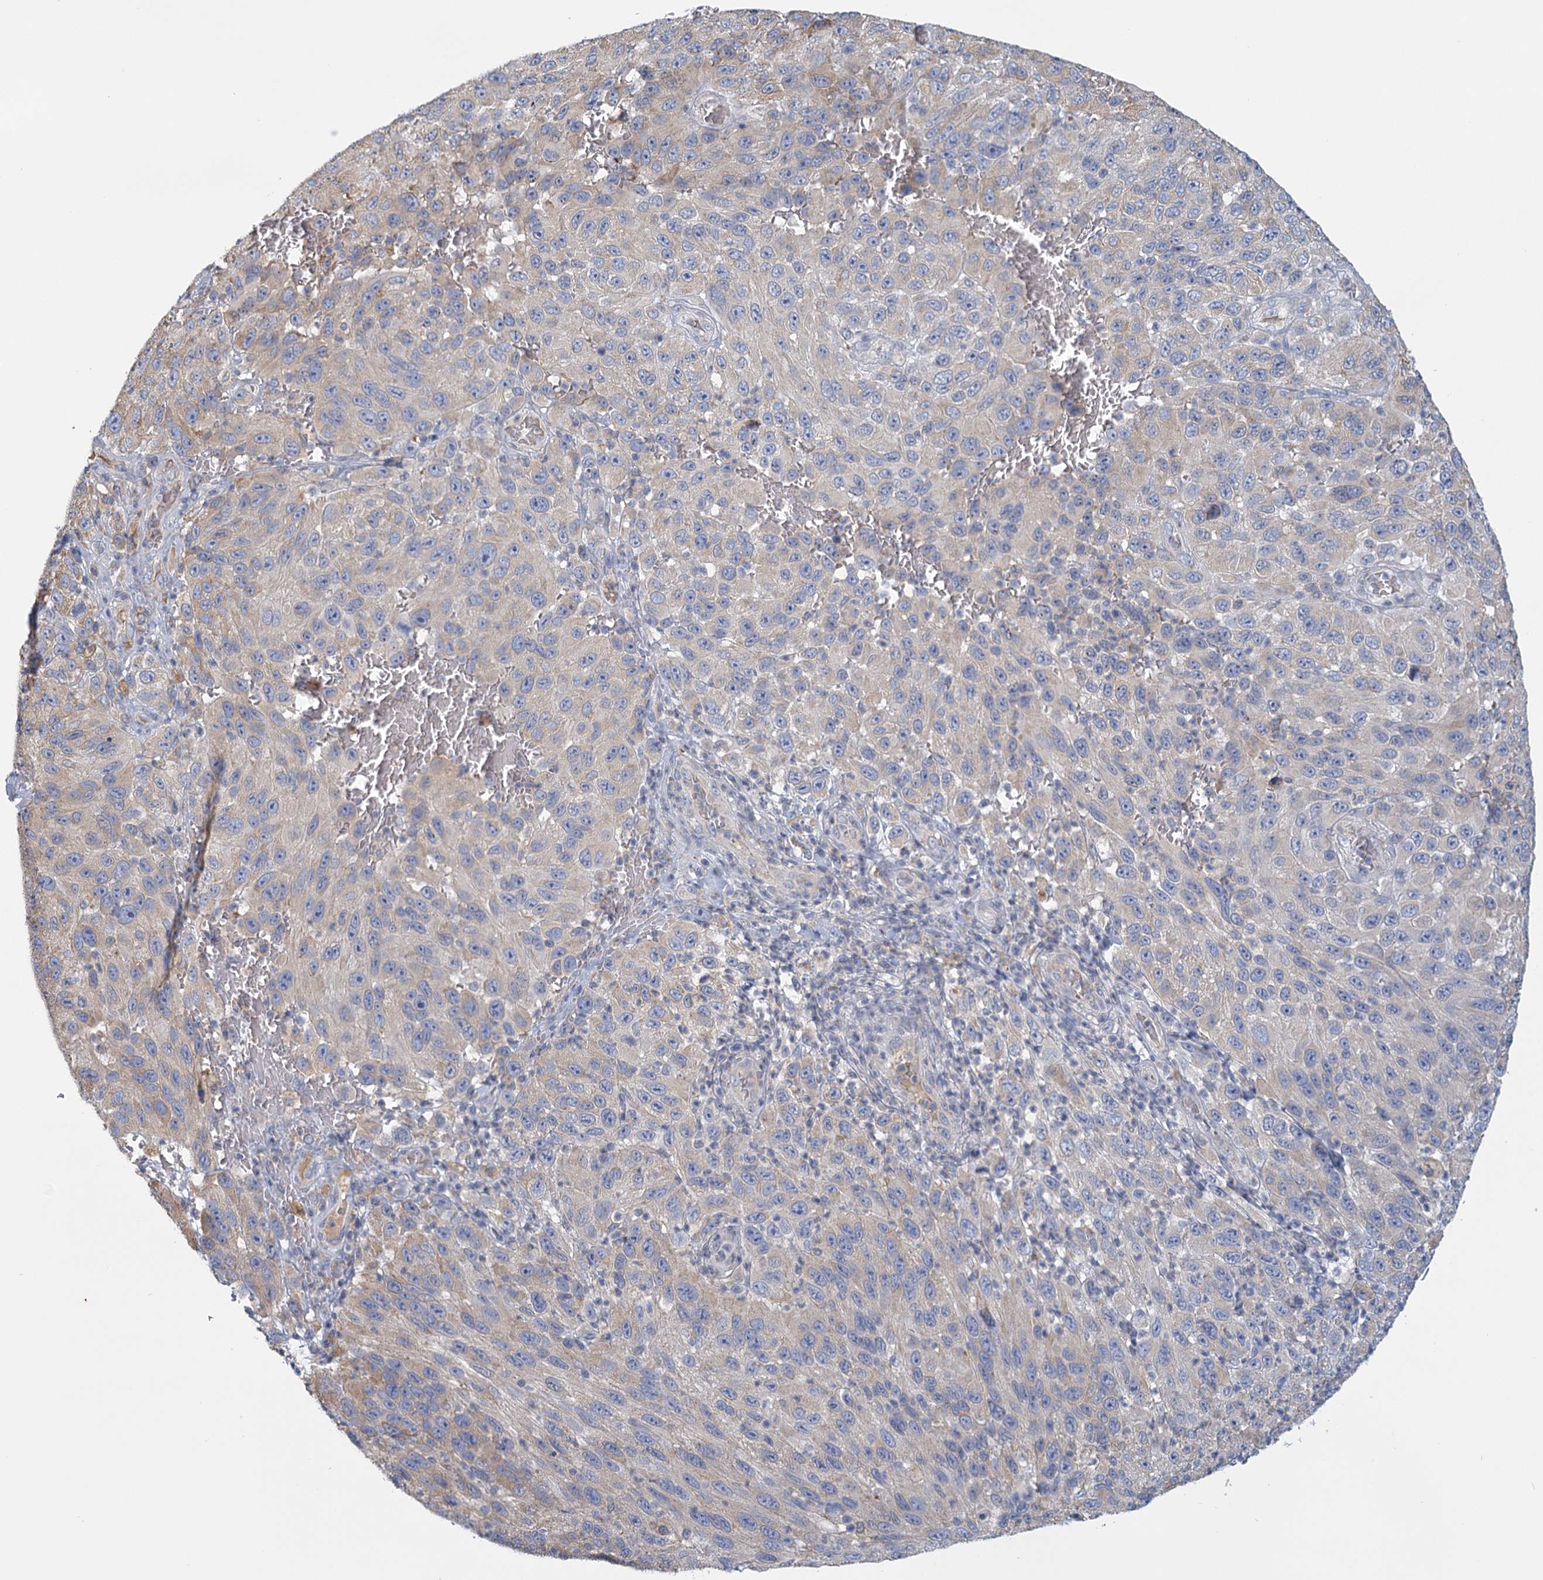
{"staining": {"intensity": "negative", "quantity": "none", "location": "none"}, "tissue": "melanoma", "cell_type": "Tumor cells", "image_type": "cancer", "snomed": [{"axis": "morphology", "description": "Normal tissue, NOS"}, {"axis": "morphology", "description": "Malignant melanoma, NOS"}, {"axis": "topography", "description": "Skin"}], "caption": "This micrograph is of malignant melanoma stained with immunohistochemistry (IHC) to label a protein in brown with the nuclei are counter-stained blue. There is no positivity in tumor cells.", "gene": "ANKRD16", "patient": {"sex": "female", "age": 96}}